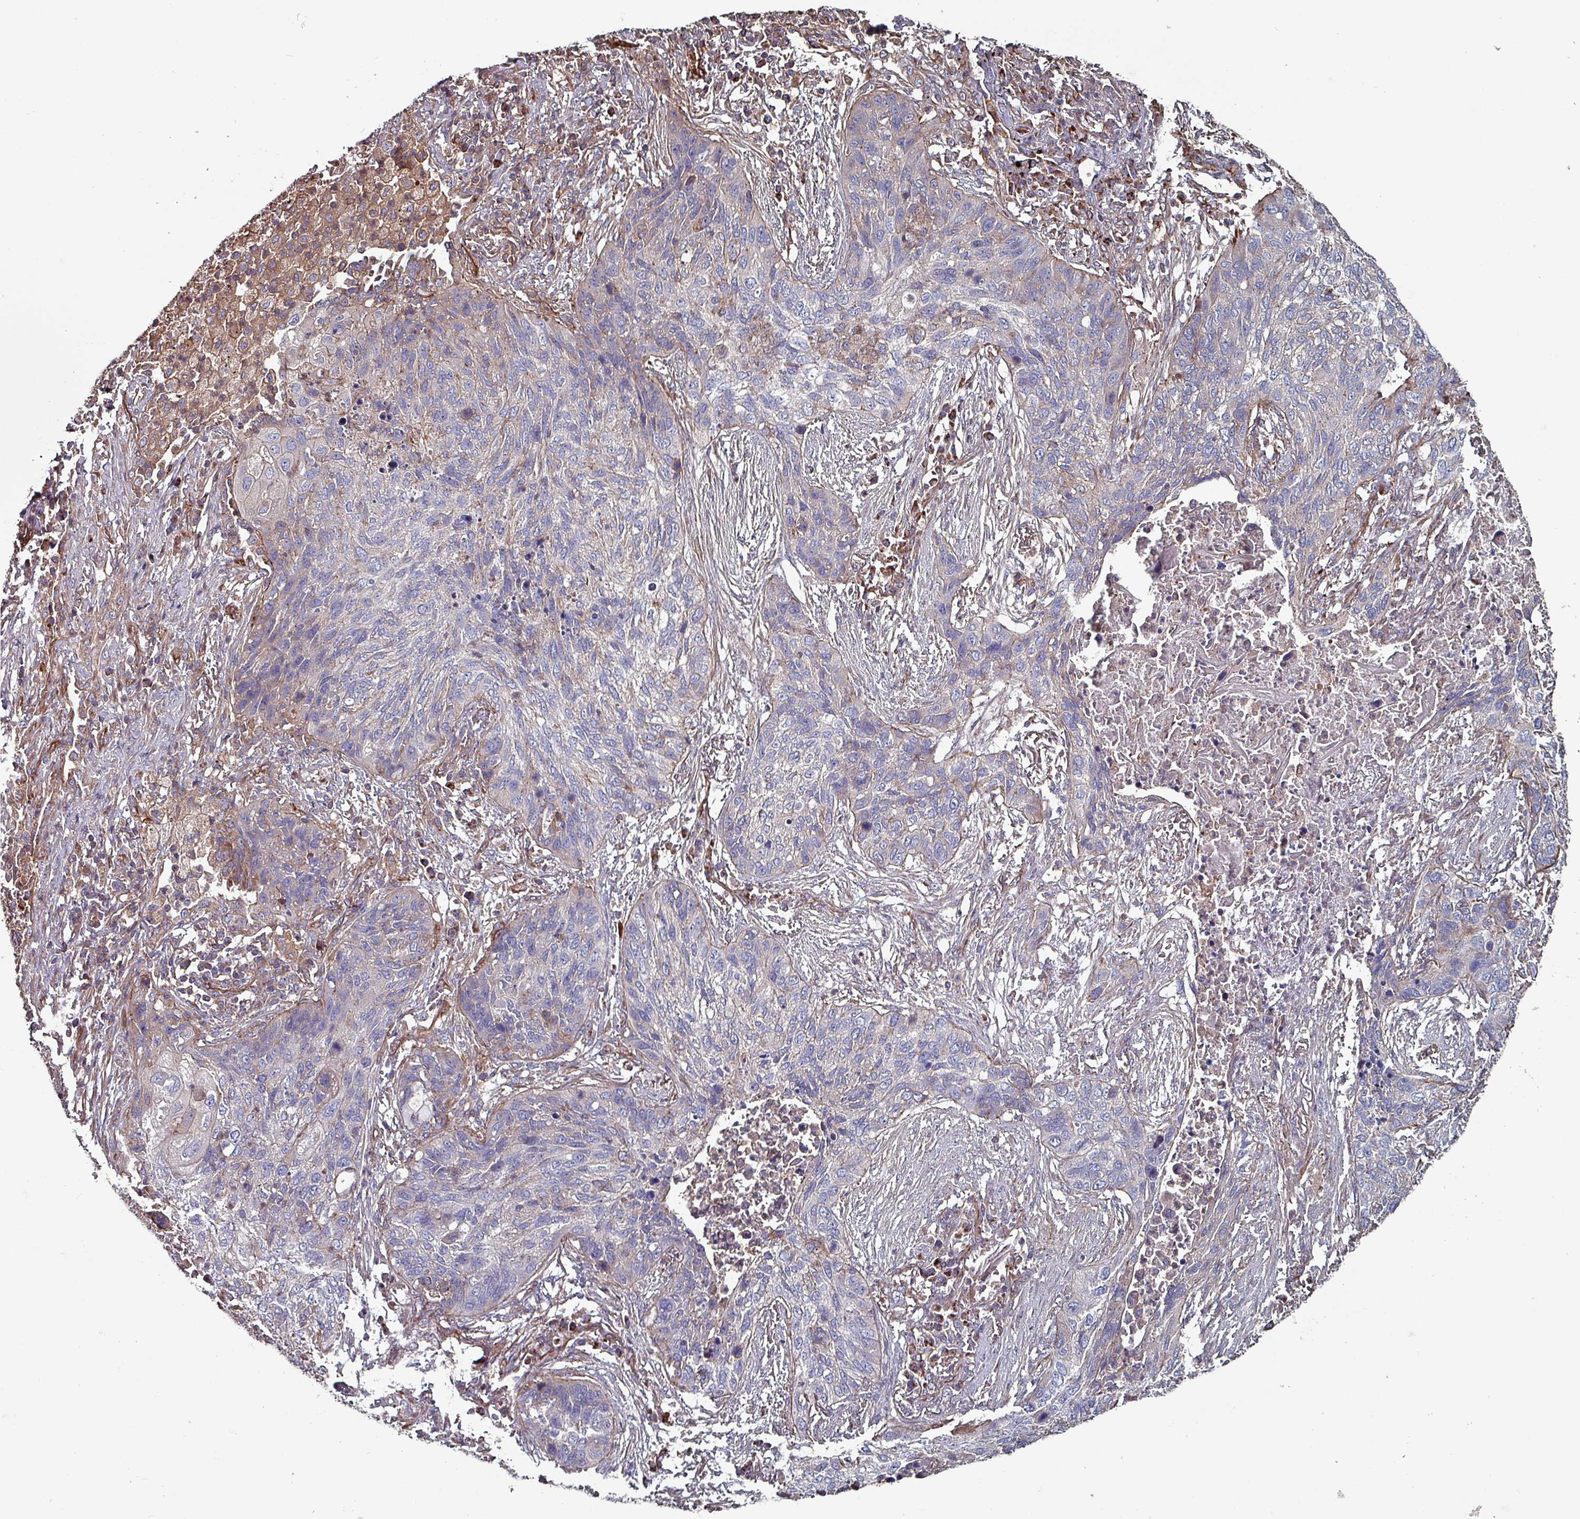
{"staining": {"intensity": "negative", "quantity": "none", "location": "none"}, "tissue": "lung cancer", "cell_type": "Tumor cells", "image_type": "cancer", "snomed": [{"axis": "morphology", "description": "Squamous cell carcinoma, NOS"}, {"axis": "topography", "description": "Lung"}], "caption": "An immunohistochemistry image of squamous cell carcinoma (lung) is shown. There is no staining in tumor cells of squamous cell carcinoma (lung). (IHC, brightfield microscopy, high magnification).", "gene": "ANO10", "patient": {"sex": "female", "age": 63}}